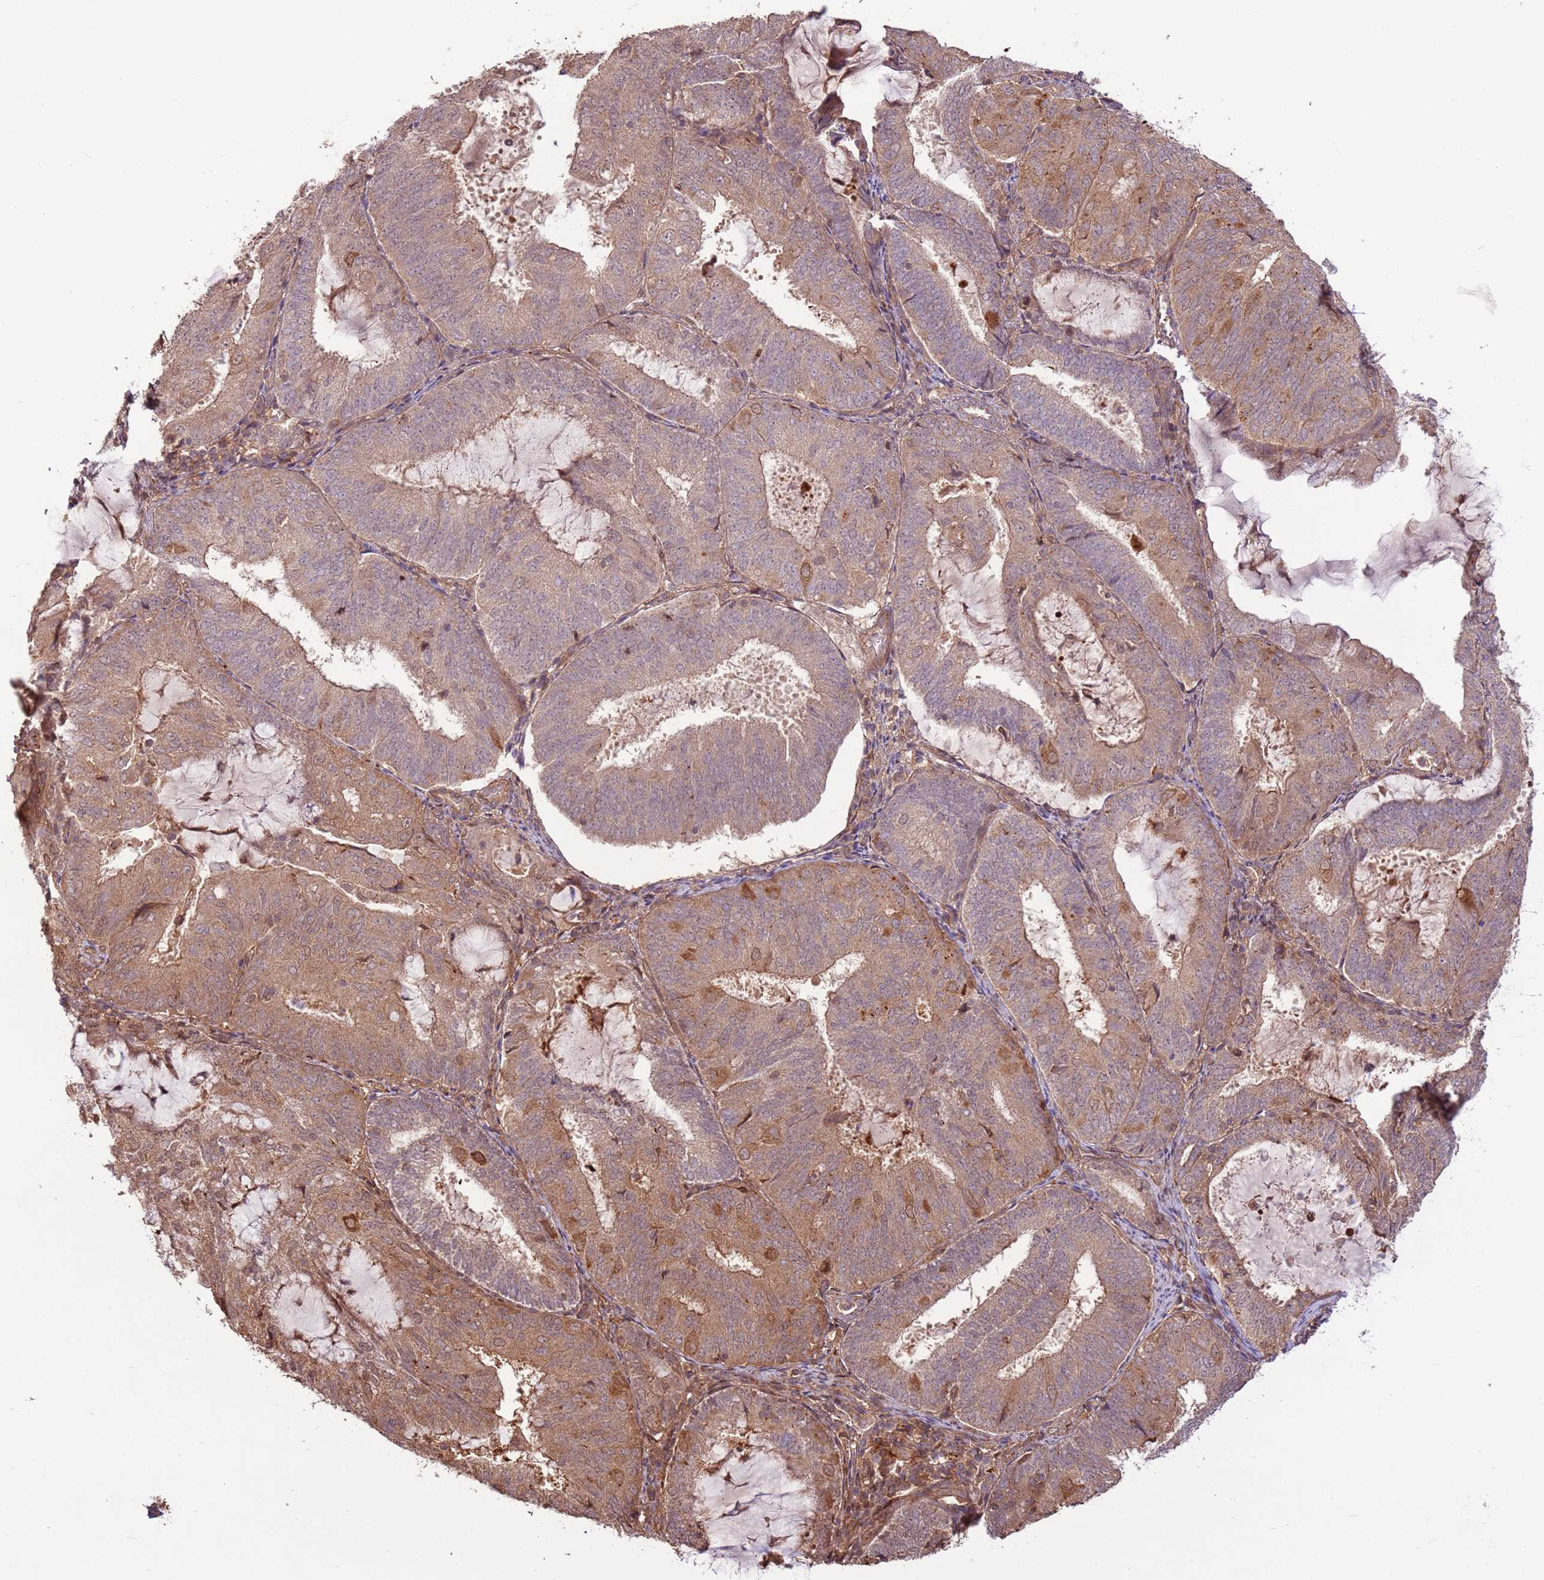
{"staining": {"intensity": "moderate", "quantity": "<25%", "location": "cytoplasmic/membranous,nuclear"}, "tissue": "endometrial cancer", "cell_type": "Tumor cells", "image_type": "cancer", "snomed": [{"axis": "morphology", "description": "Adenocarcinoma, NOS"}, {"axis": "topography", "description": "Endometrium"}], "caption": "The immunohistochemical stain labels moderate cytoplasmic/membranous and nuclear staining in tumor cells of adenocarcinoma (endometrial) tissue. (Brightfield microscopy of DAB IHC at high magnification).", "gene": "CCDC112", "patient": {"sex": "female", "age": 81}}